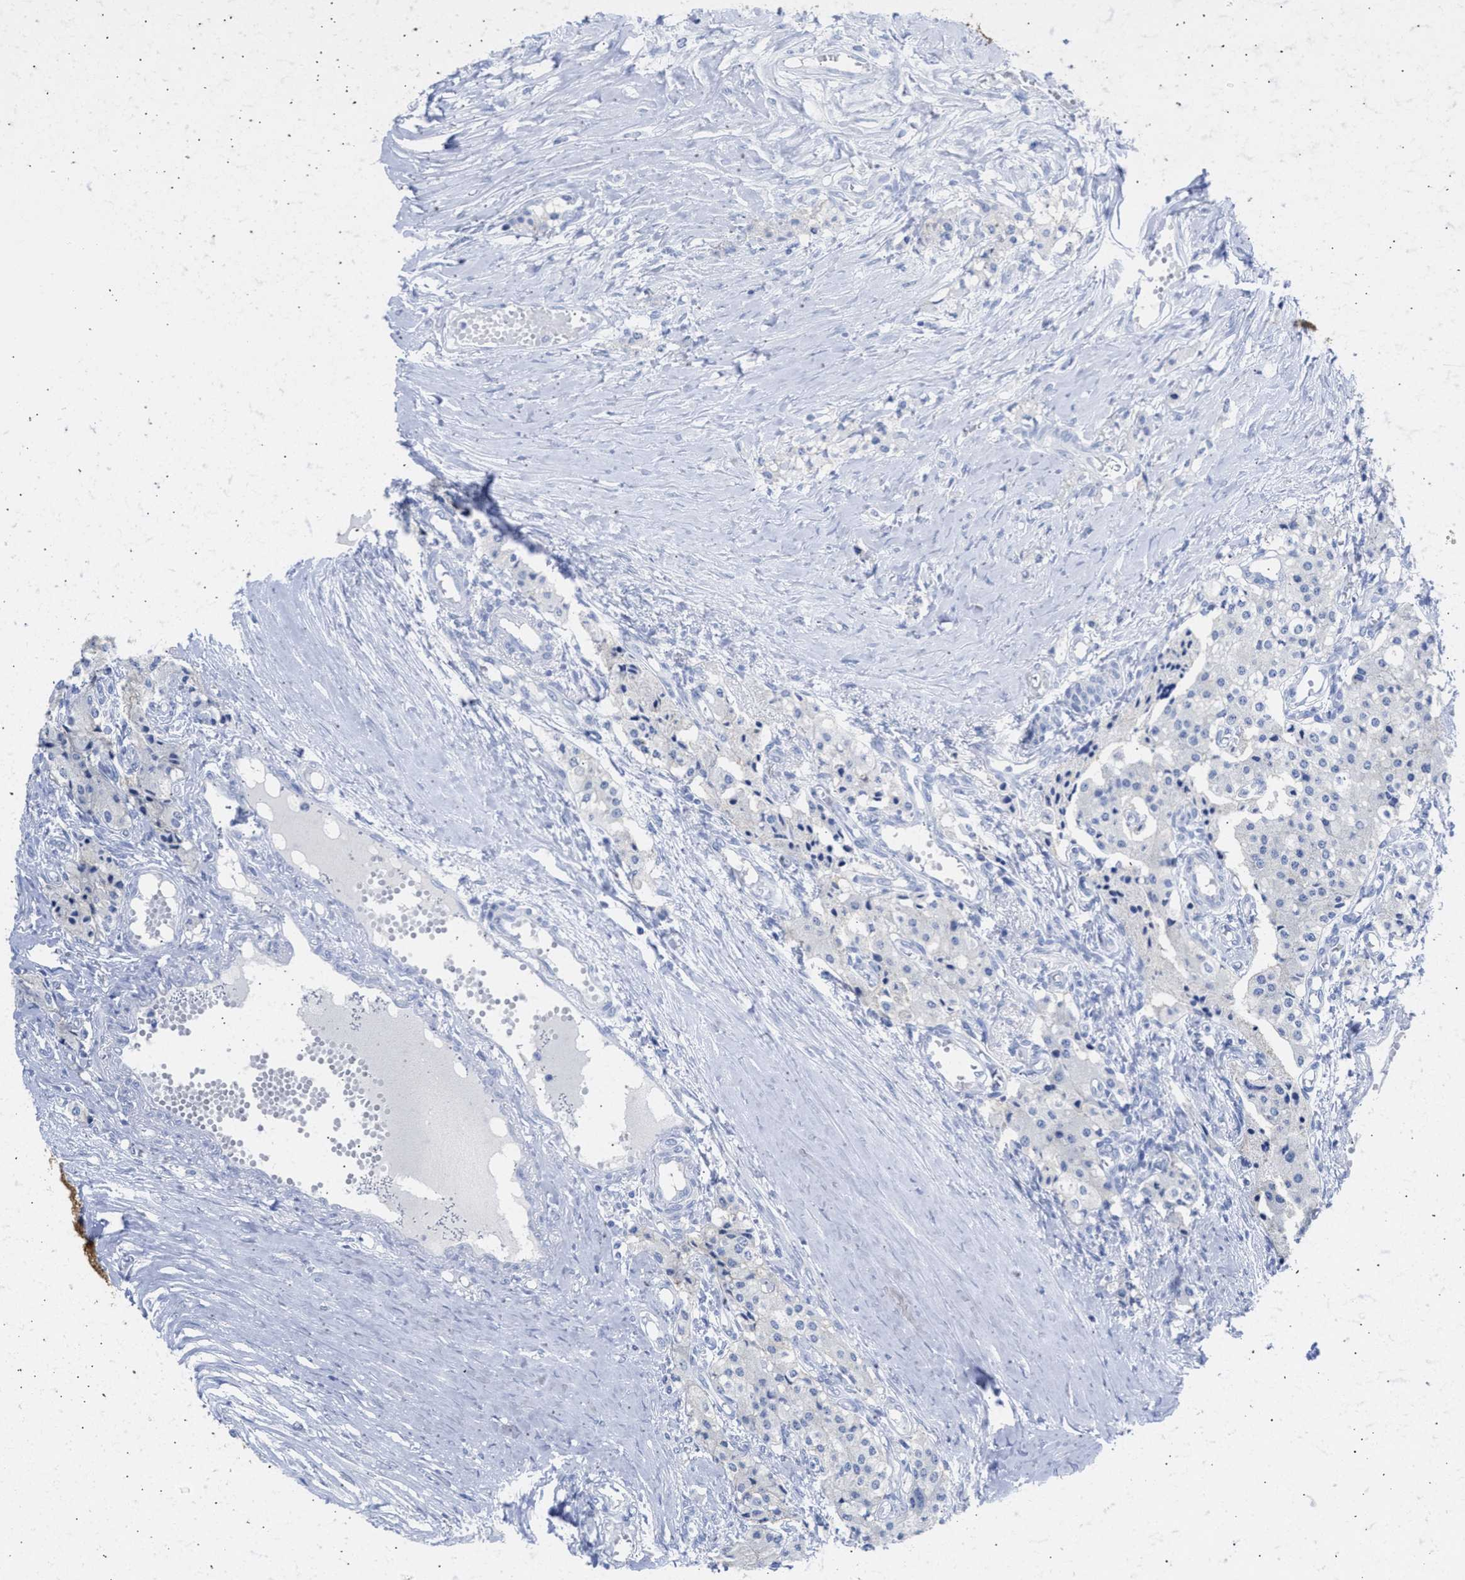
{"staining": {"intensity": "negative", "quantity": "none", "location": "none"}, "tissue": "carcinoid", "cell_type": "Tumor cells", "image_type": "cancer", "snomed": [{"axis": "morphology", "description": "Carcinoid, malignant, NOS"}, {"axis": "topography", "description": "Colon"}], "caption": "Photomicrograph shows no significant protein expression in tumor cells of malignant carcinoid. Brightfield microscopy of IHC stained with DAB (3,3'-diaminobenzidine) (brown) and hematoxylin (blue), captured at high magnification.", "gene": "NCAM1", "patient": {"sex": "female", "age": 52}}